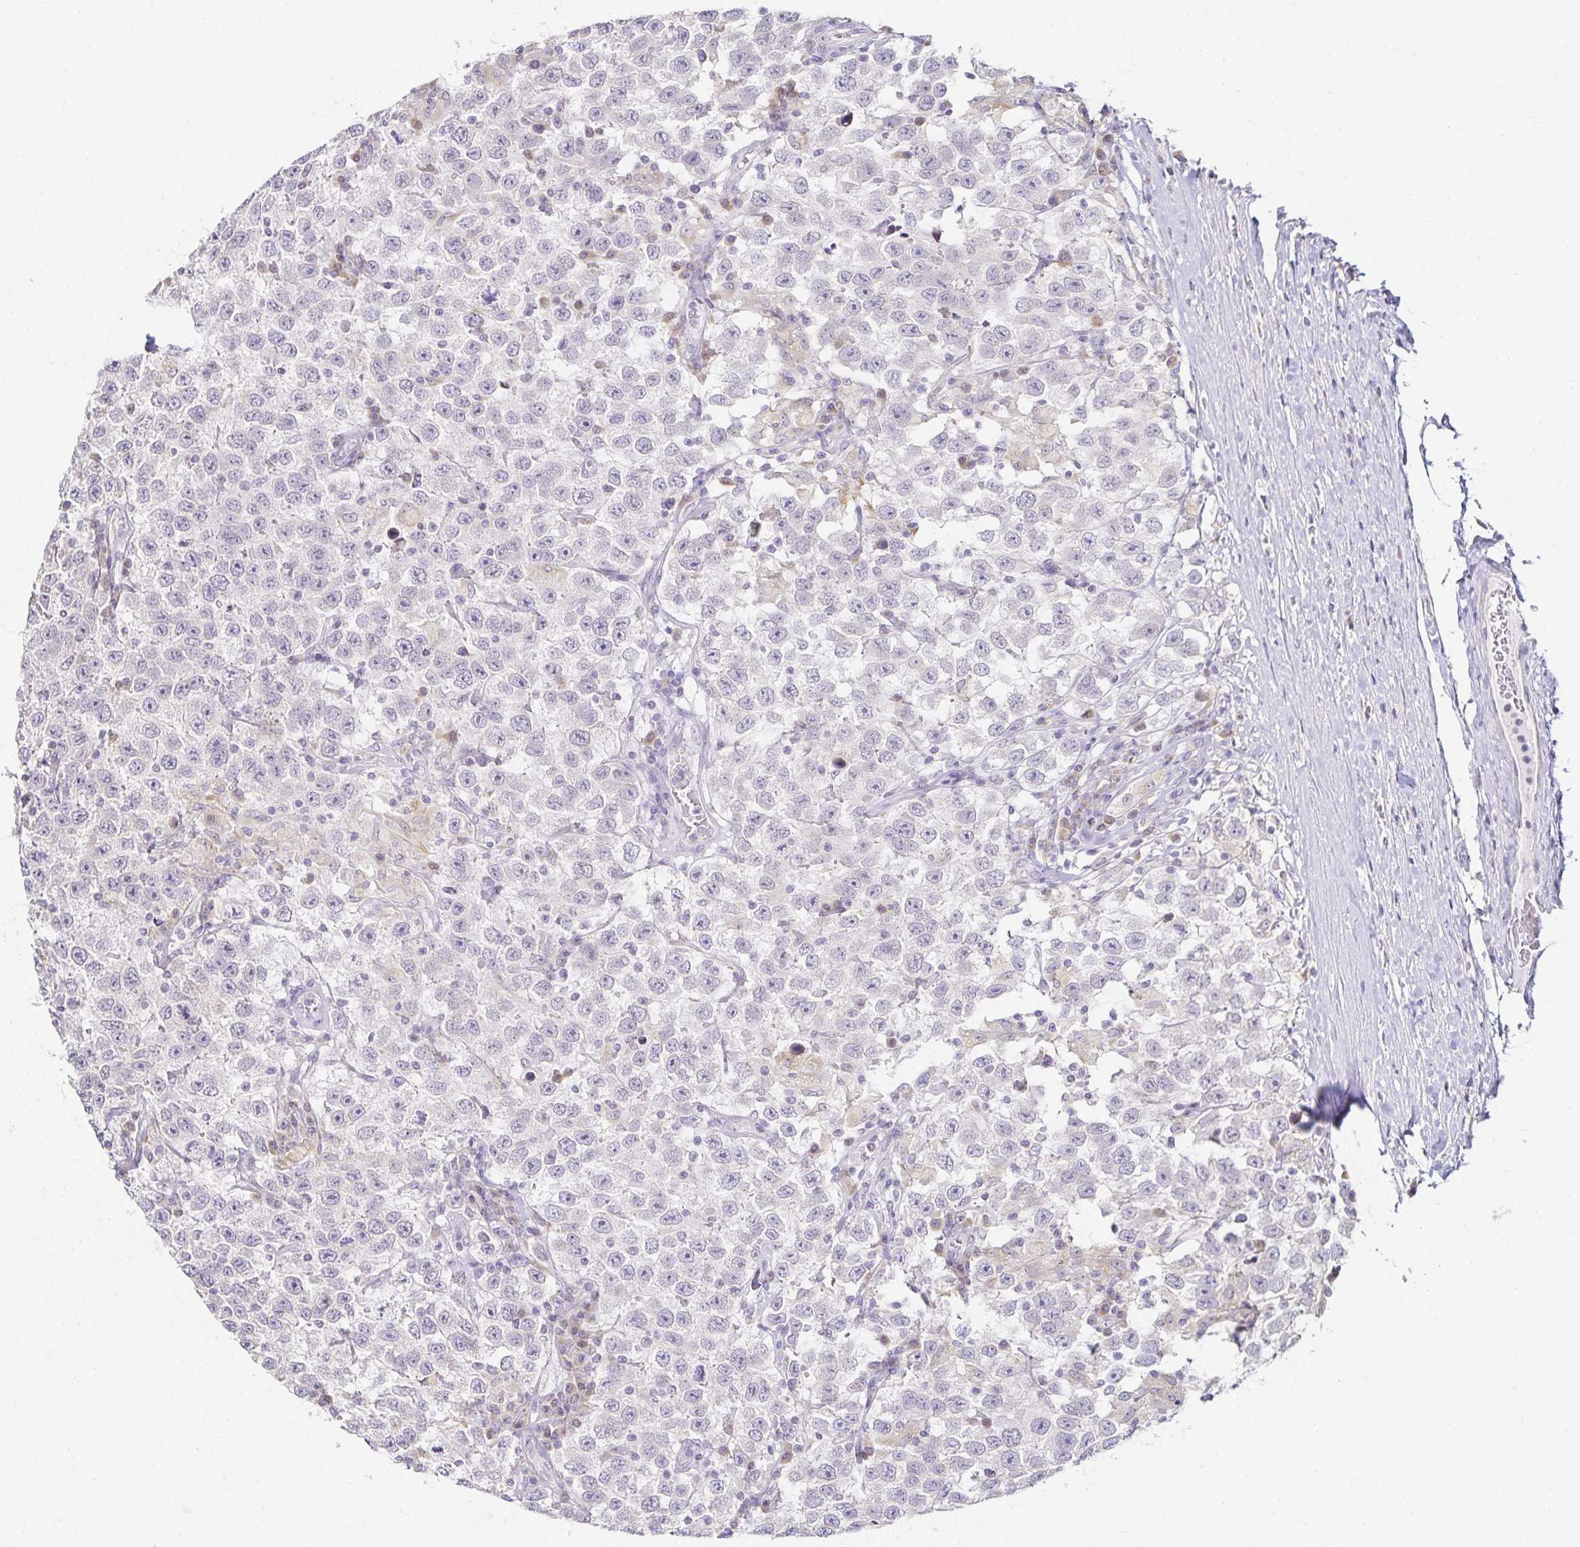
{"staining": {"intensity": "negative", "quantity": "none", "location": "none"}, "tissue": "testis cancer", "cell_type": "Tumor cells", "image_type": "cancer", "snomed": [{"axis": "morphology", "description": "Seminoma, NOS"}, {"axis": "topography", "description": "Testis"}], "caption": "Tumor cells are negative for brown protein staining in testis seminoma.", "gene": "GP2", "patient": {"sex": "male", "age": 41}}